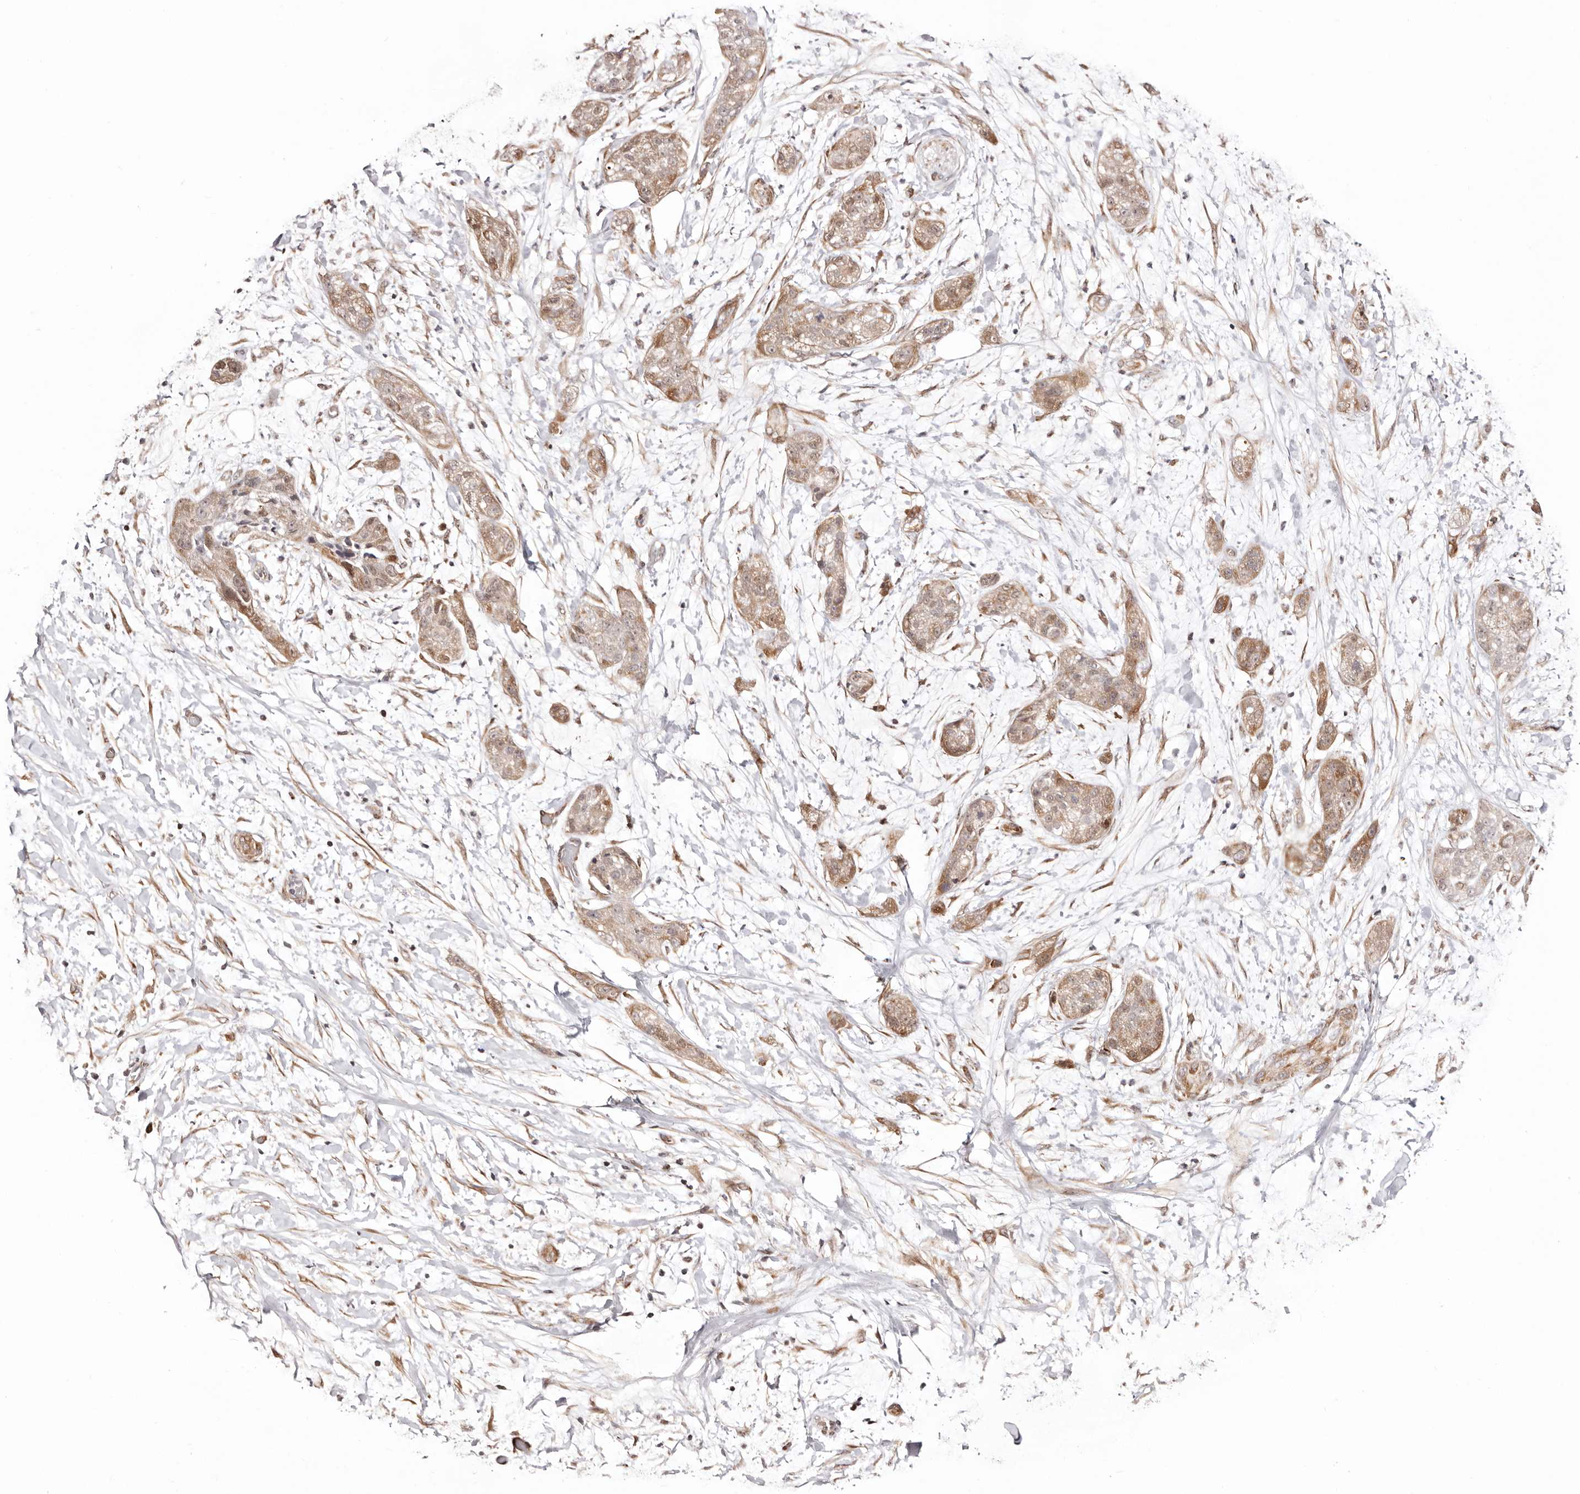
{"staining": {"intensity": "moderate", "quantity": ">75%", "location": "cytoplasmic/membranous"}, "tissue": "pancreatic cancer", "cell_type": "Tumor cells", "image_type": "cancer", "snomed": [{"axis": "morphology", "description": "Adenocarcinoma, NOS"}, {"axis": "topography", "description": "Pancreas"}], "caption": "The immunohistochemical stain labels moderate cytoplasmic/membranous expression in tumor cells of pancreatic cancer (adenocarcinoma) tissue. Using DAB (brown) and hematoxylin (blue) stains, captured at high magnification using brightfield microscopy.", "gene": "HIVEP3", "patient": {"sex": "female", "age": 78}}